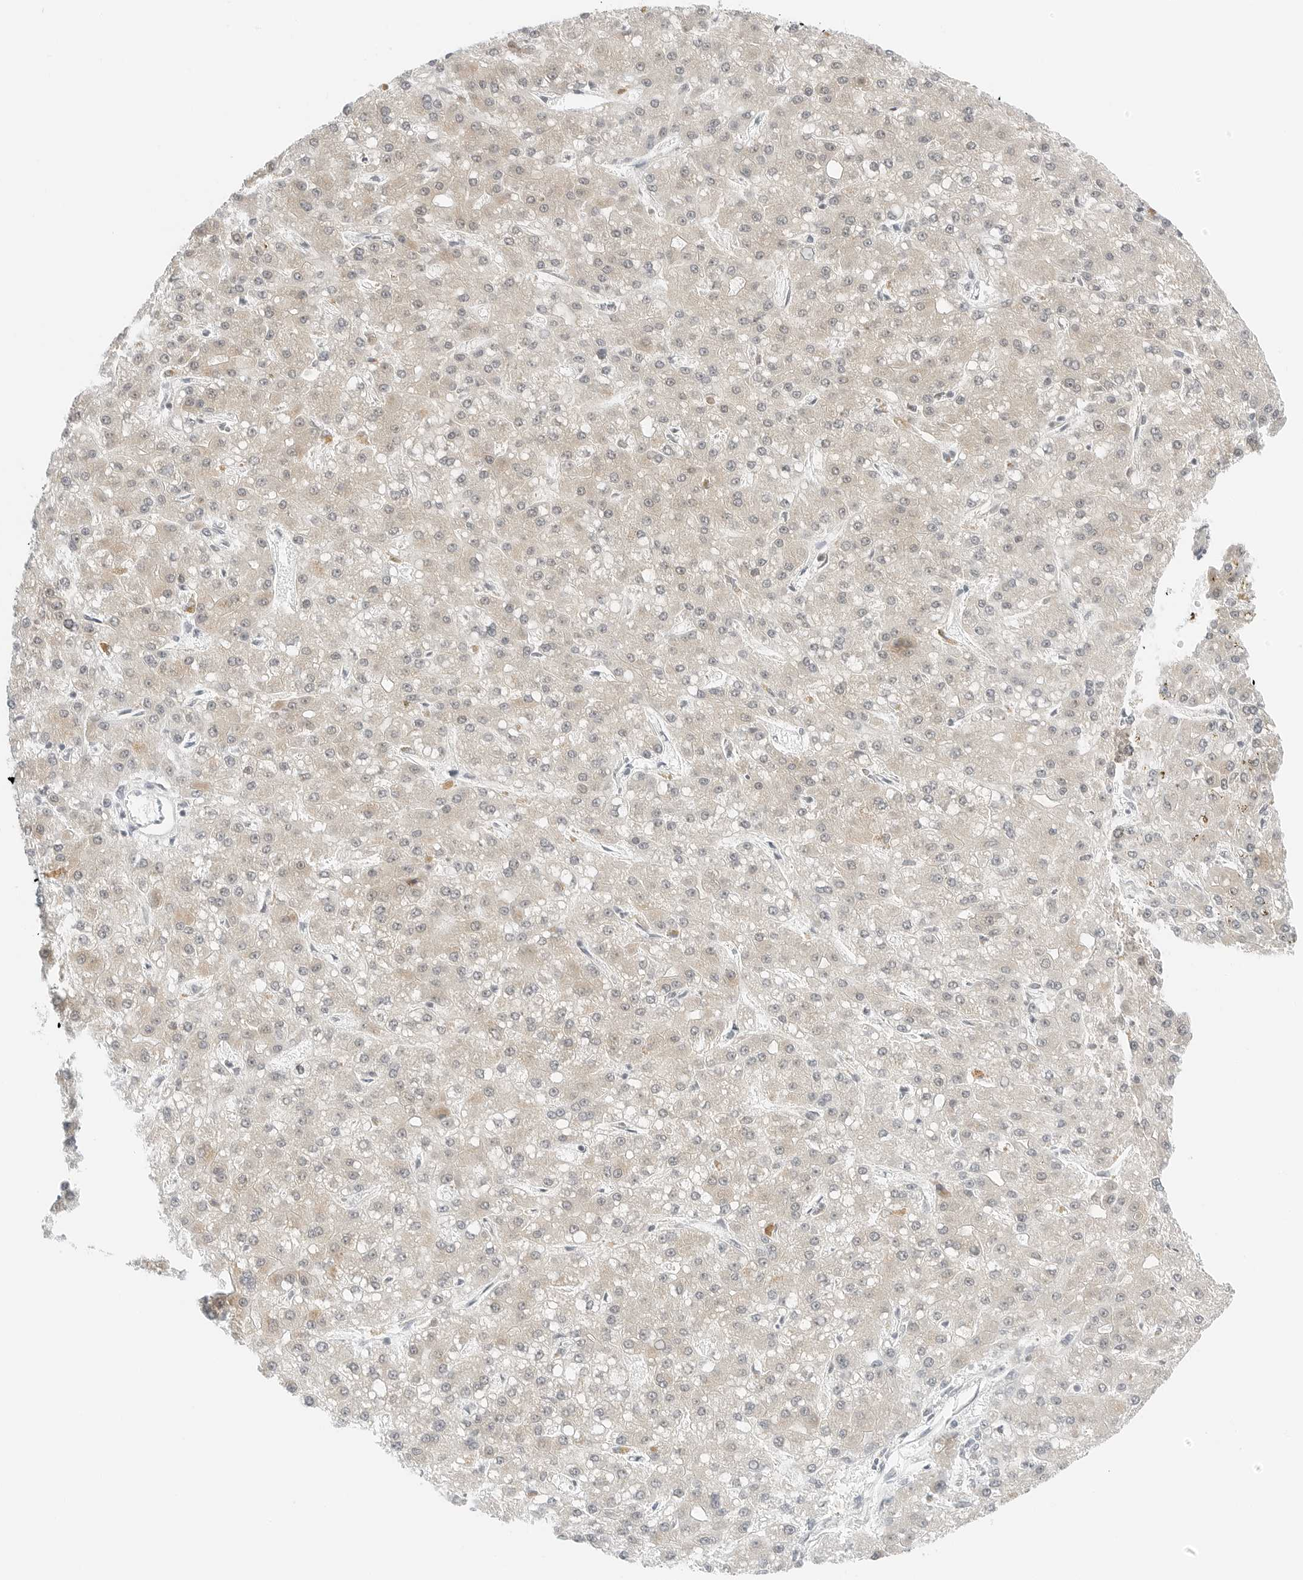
{"staining": {"intensity": "weak", "quantity": ">75%", "location": "cytoplasmic/membranous"}, "tissue": "liver cancer", "cell_type": "Tumor cells", "image_type": "cancer", "snomed": [{"axis": "morphology", "description": "Carcinoma, Hepatocellular, NOS"}, {"axis": "topography", "description": "Liver"}], "caption": "Tumor cells demonstrate low levels of weak cytoplasmic/membranous positivity in approximately >75% of cells in human liver hepatocellular carcinoma.", "gene": "CCSAP", "patient": {"sex": "male", "age": 67}}